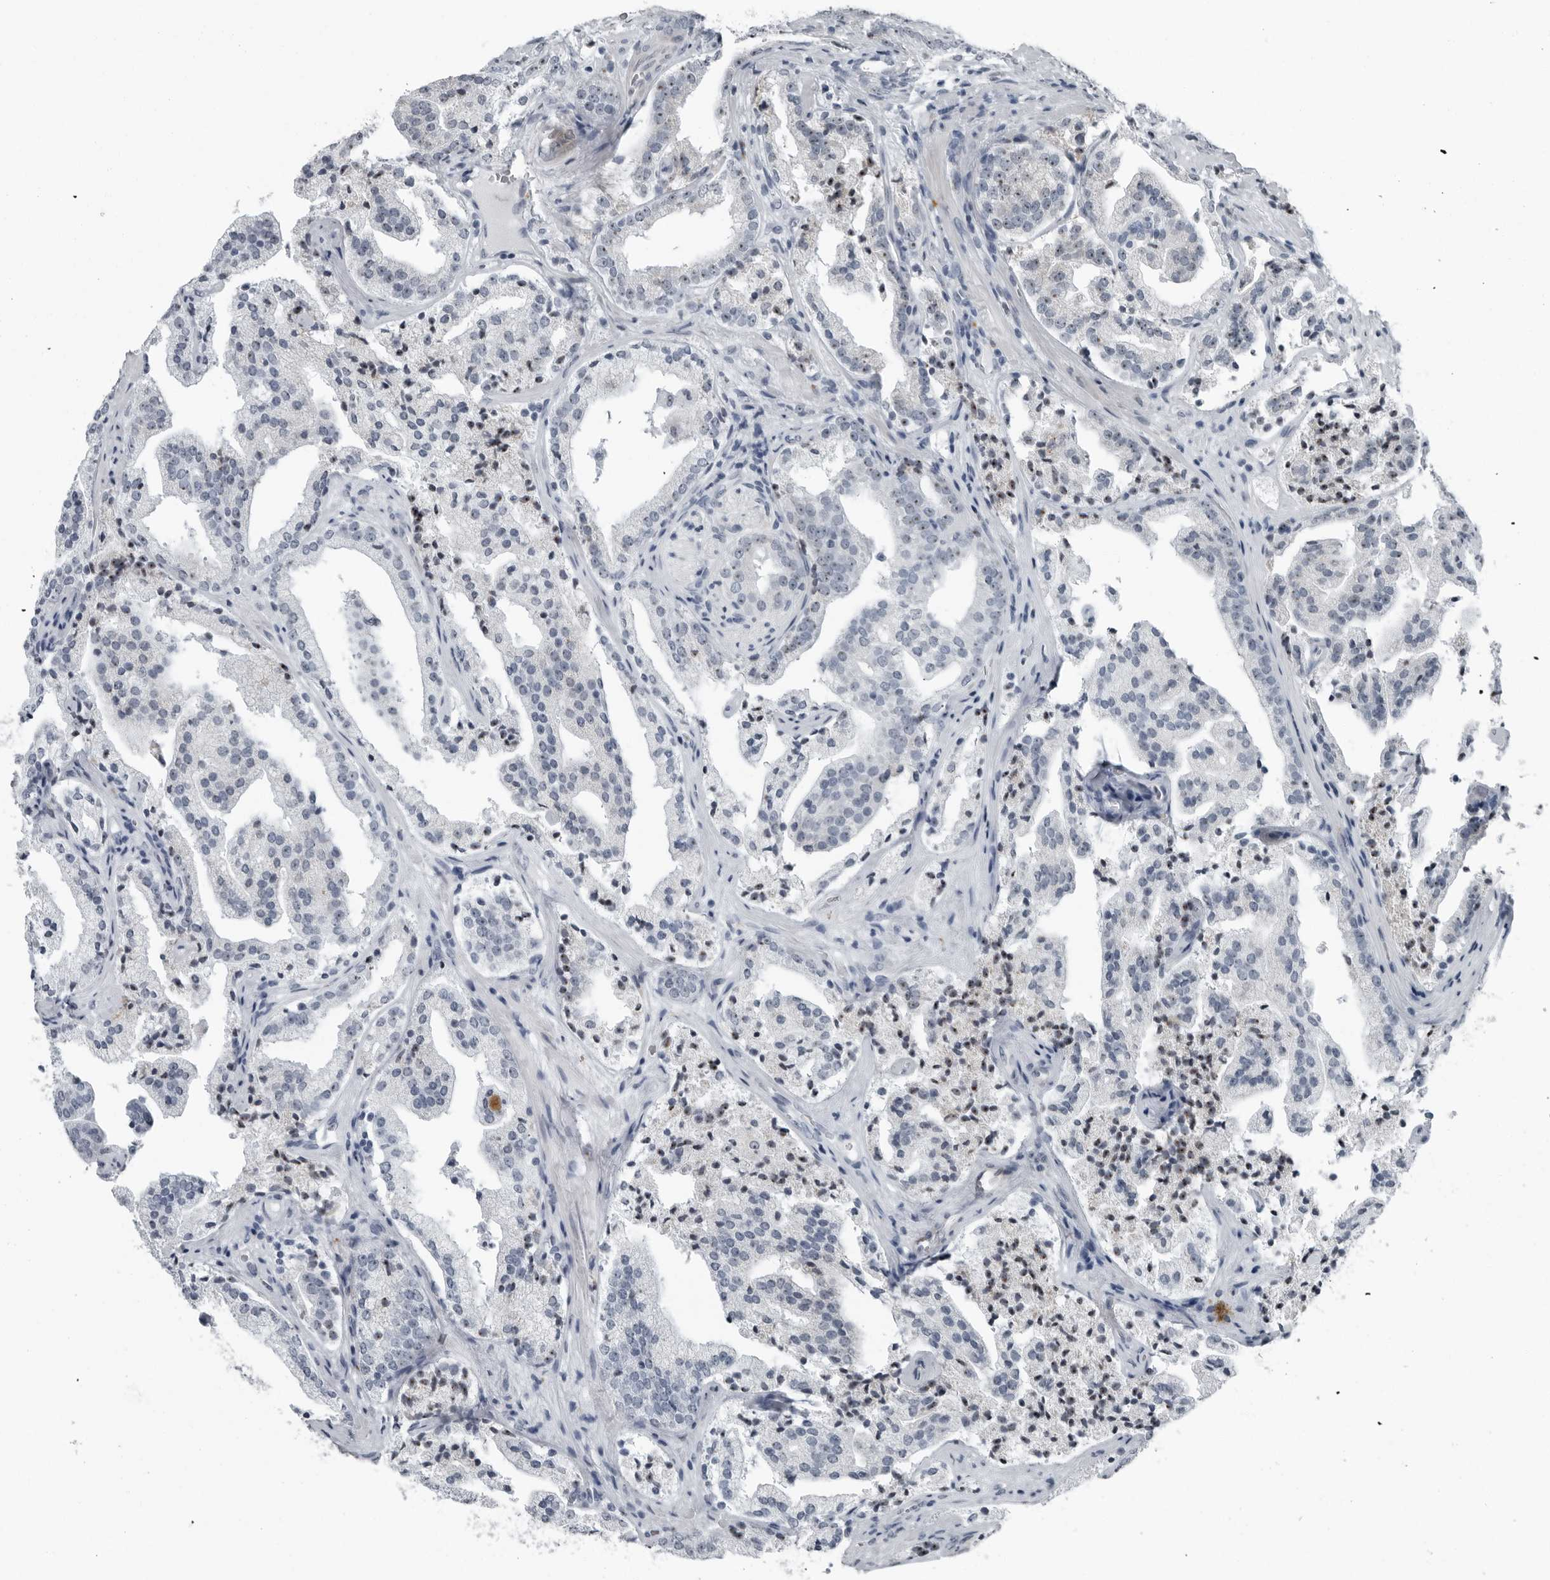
{"staining": {"intensity": "moderate", "quantity": "25%-75%", "location": "nuclear"}, "tissue": "prostate cancer", "cell_type": "Tumor cells", "image_type": "cancer", "snomed": [{"axis": "morphology", "description": "Adenocarcinoma, High grade"}, {"axis": "topography", "description": "Prostate"}], "caption": "About 25%-75% of tumor cells in human prostate cancer (adenocarcinoma (high-grade)) display moderate nuclear protein positivity as visualized by brown immunohistochemical staining.", "gene": "PDCD11", "patient": {"sex": "male", "age": 57}}